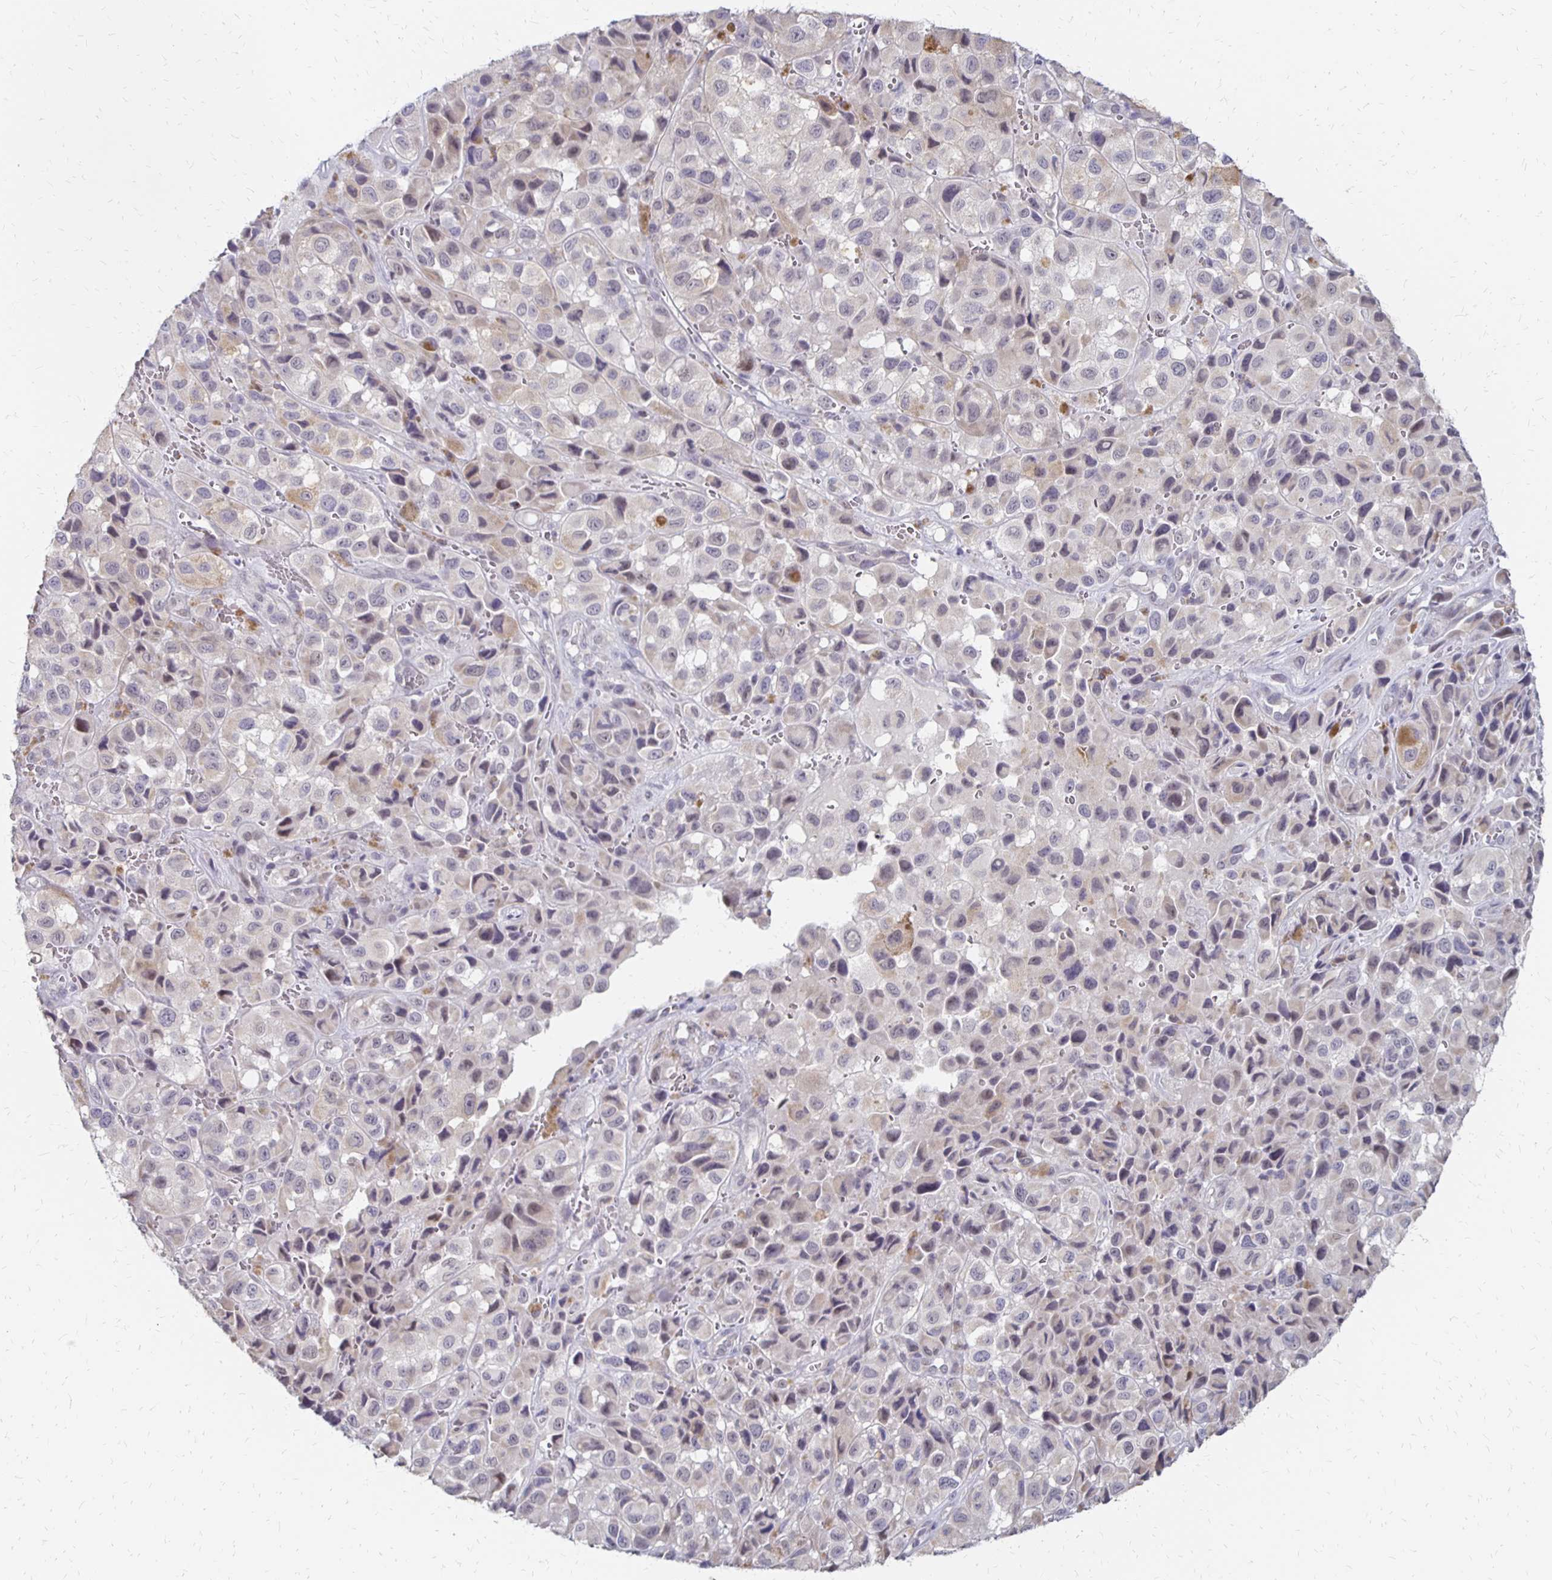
{"staining": {"intensity": "weak", "quantity": "<25%", "location": "nuclear"}, "tissue": "melanoma", "cell_type": "Tumor cells", "image_type": "cancer", "snomed": [{"axis": "morphology", "description": "Malignant melanoma, NOS"}, {"axis": "topography", "description": "Skin"}], "caption": "A histopathology image of human malignant melanoma is negative for staining in tumor cells. Nuclei are stained in blue.", "gene": "ATOSB", "patient": {"sex": "male", "age": 93}}